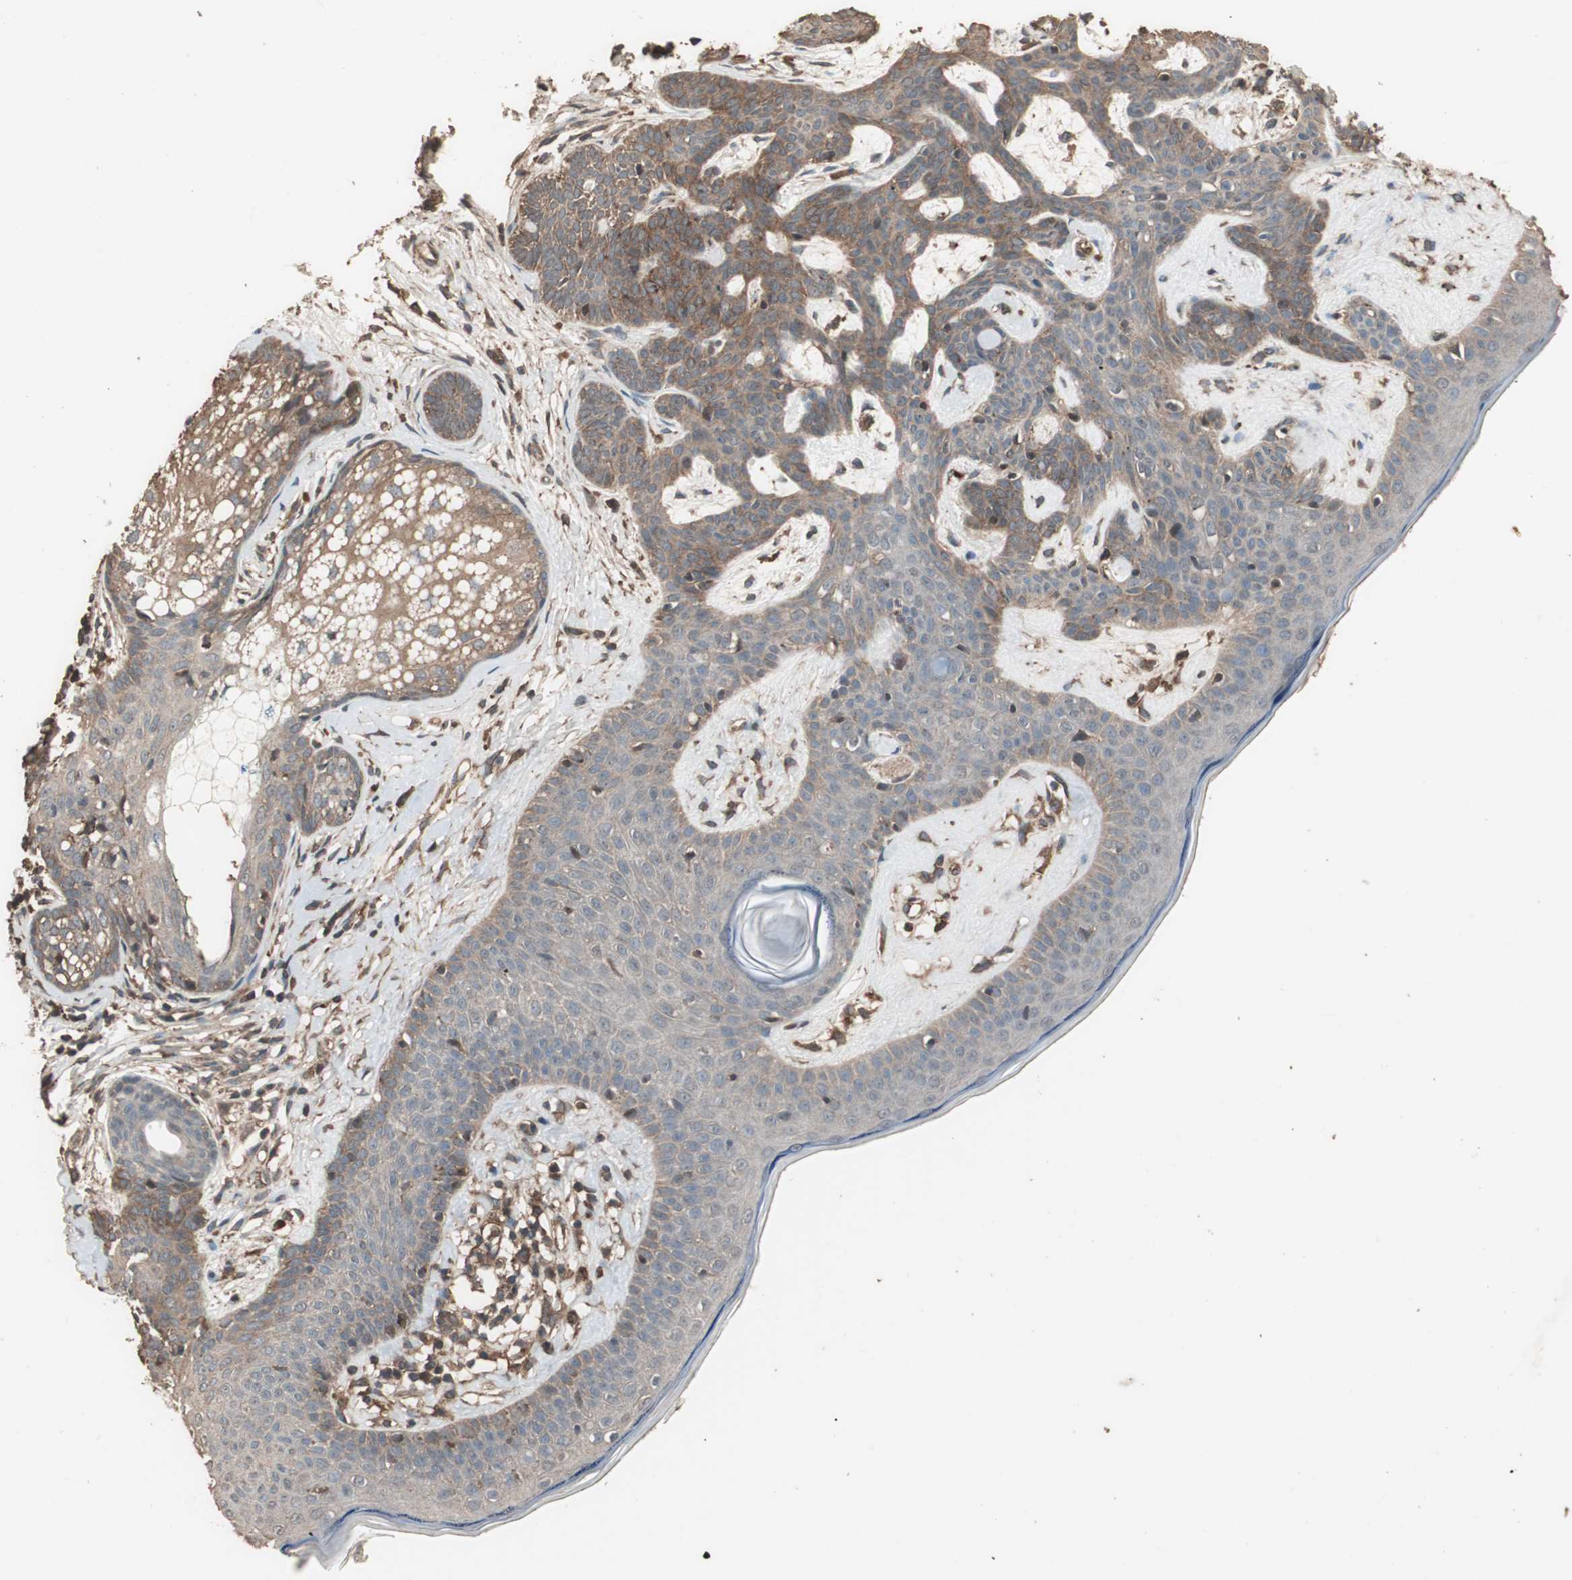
{"staining": {"intensity": "moderate", "quantity": "25%-75%", "location": "cytoplasmic/membranous"}, "tissue": "skin cancer", "cell_type": "Tumor cells", "image_type": "cancer", "snomed": [{"axis": "morphology", "description": "Developmental malformation"}, {"axis": "morphology", "description": "Basal cell carcinoma"}, {"axis": "topography", "description": "Skin"}], "caption": "DAB immunohistochemical staining of skin cancer reveals moderate cytoplasmic/membranous protein expression in about 25%-75% of tumor cells. (DAB IHC, brown staining for protein, blue staining for nuclei).", "gene": "CCN4", "patient": {"sex": "female", "age": 62}}